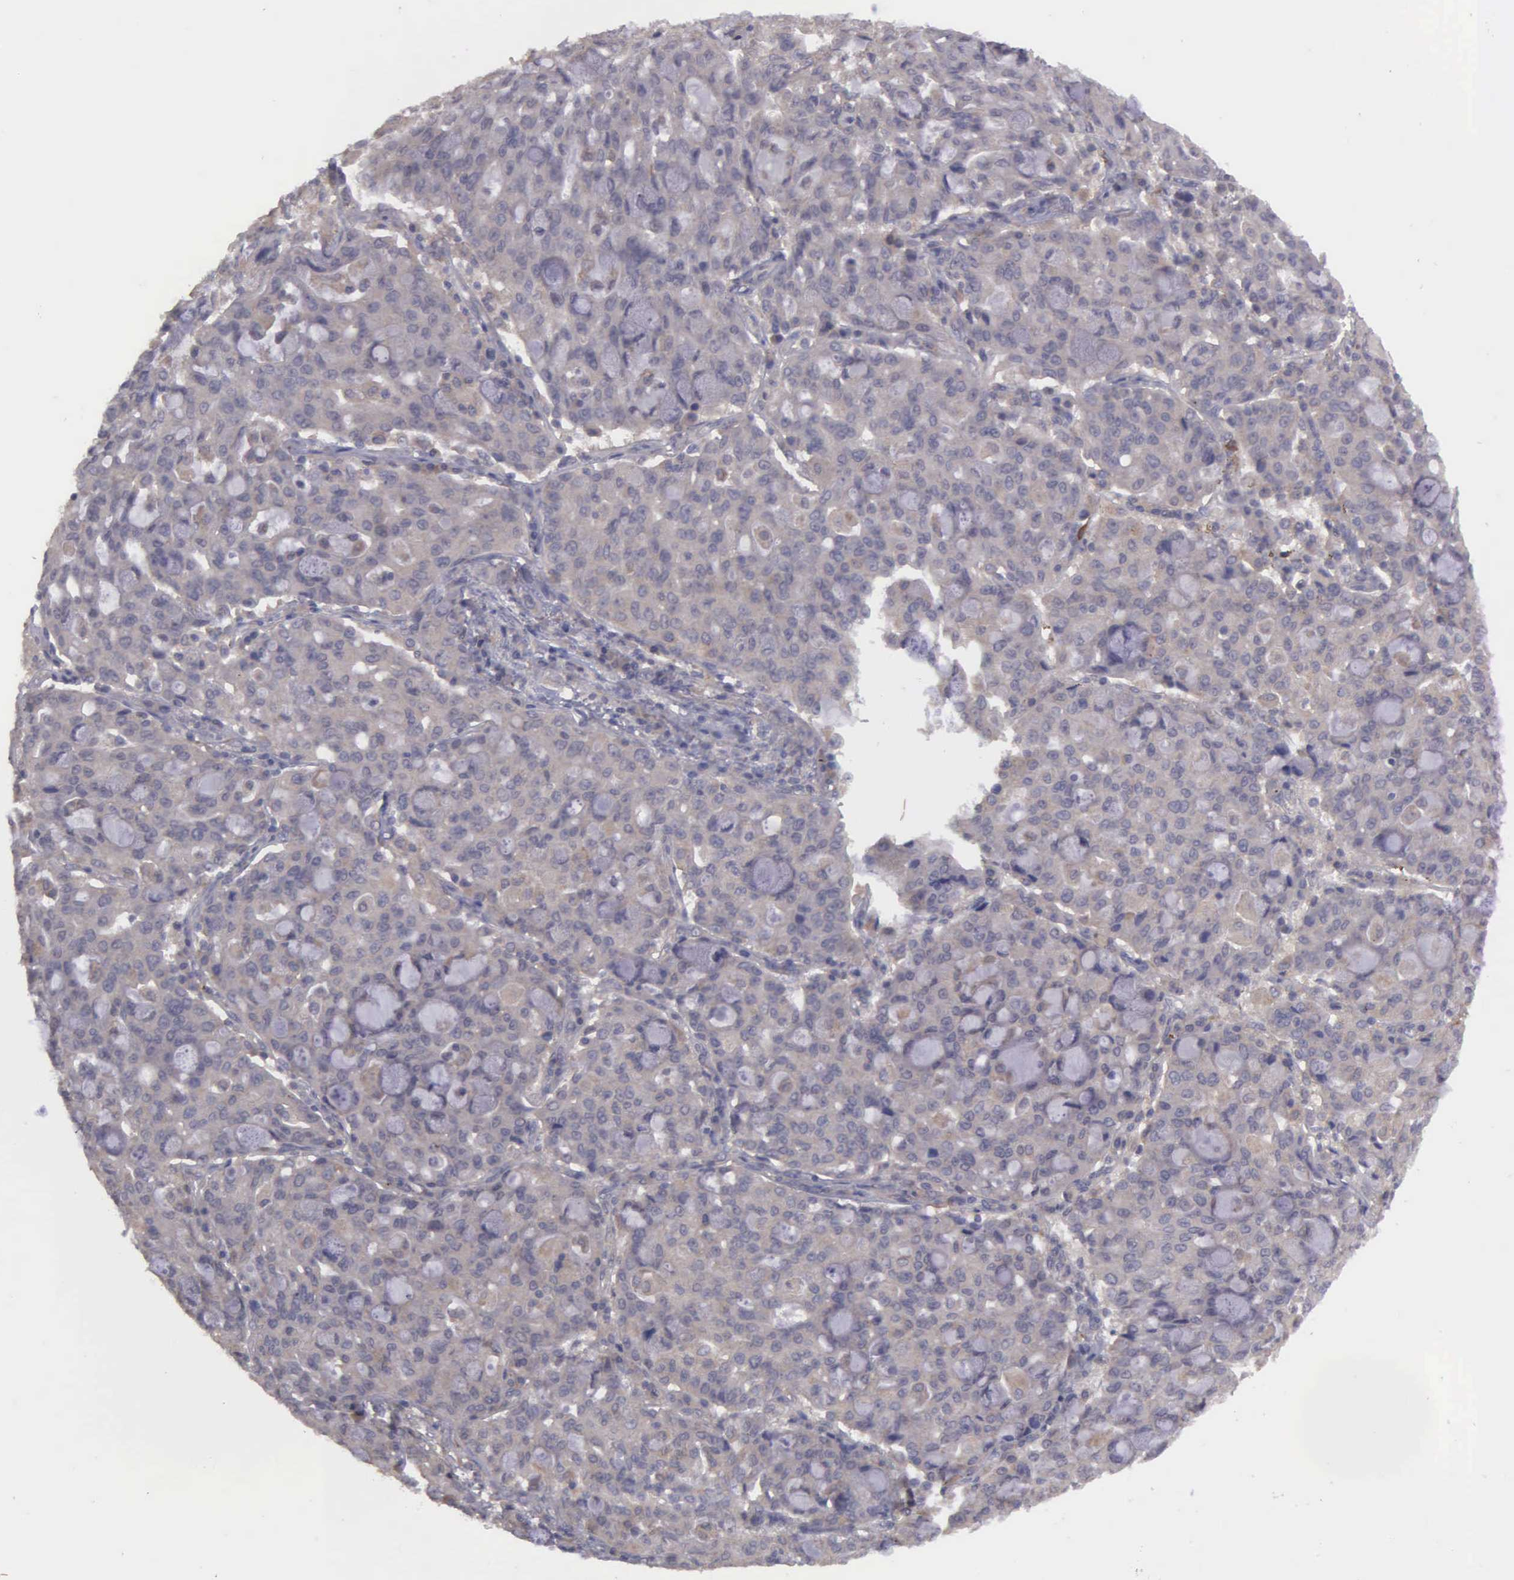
{"staining": {"intensity": "weak", "quantity": ">75%", "location": "cytoplasmic/membranous"}, "tissue": "lung cancer", "cell_type": "Tumor cells", "image_type": "cancer", "snomed": [{"axis": "morphology", "description": "Adenocarcinoma, NOS"}, {"axis": "topography", "description": "Lung"}], "caption": "IHC staining of adenocarcinoma (lung), which demonstrates low levels of weak cytoplasmic/membranous staining in approximately >75% of tumor cells indicating weak cytoplasmic/membranous protein staining. The staining was performed using DAB (brown) for protein detection and nuclei were counterstained in hematoxylin (blue).", "gene": "RTL10", "patient": {"sex": "female", "age": 44}}